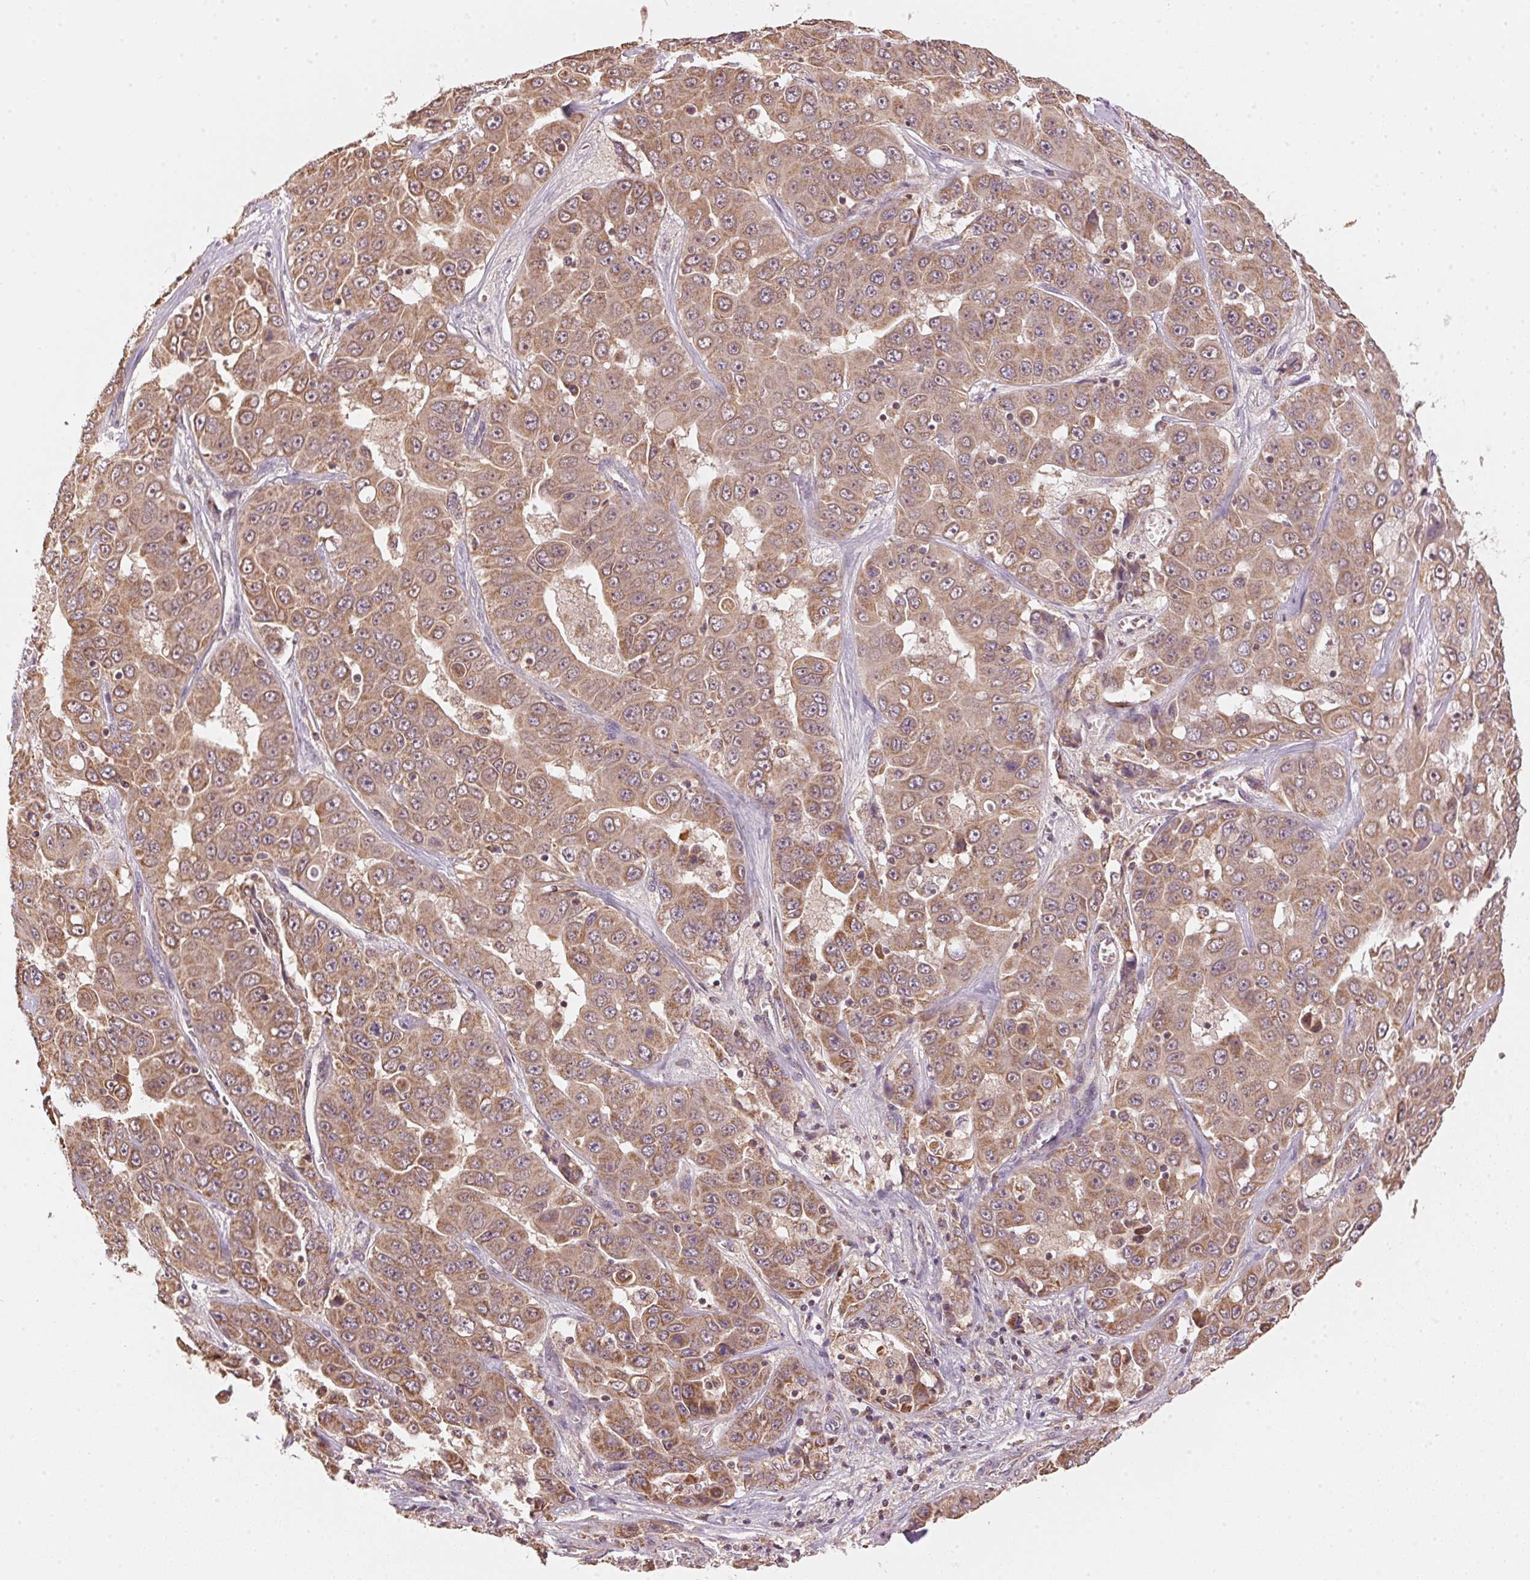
{"staining": {"intensity": "moderate", "quantity": ">75%", "location": "cytoplasmic/membranous"}, "tissue": "liver cancer", "cell_type": "Tumor cells", "image_type": "cancer", "snomed": [{"axis": "morphology", "description": "Cholangiocarcinoma"}, {"axis": "topography", "description": "Liver"}], "caption": "A medium amount of moderate cytoplasmic/membranous staining is present in about >75% of tumor cells in cholangiocarcinoma (liver) tissue.", "gene": "ARHGAP6", "patient": {"sex": "female", "age": 52}}